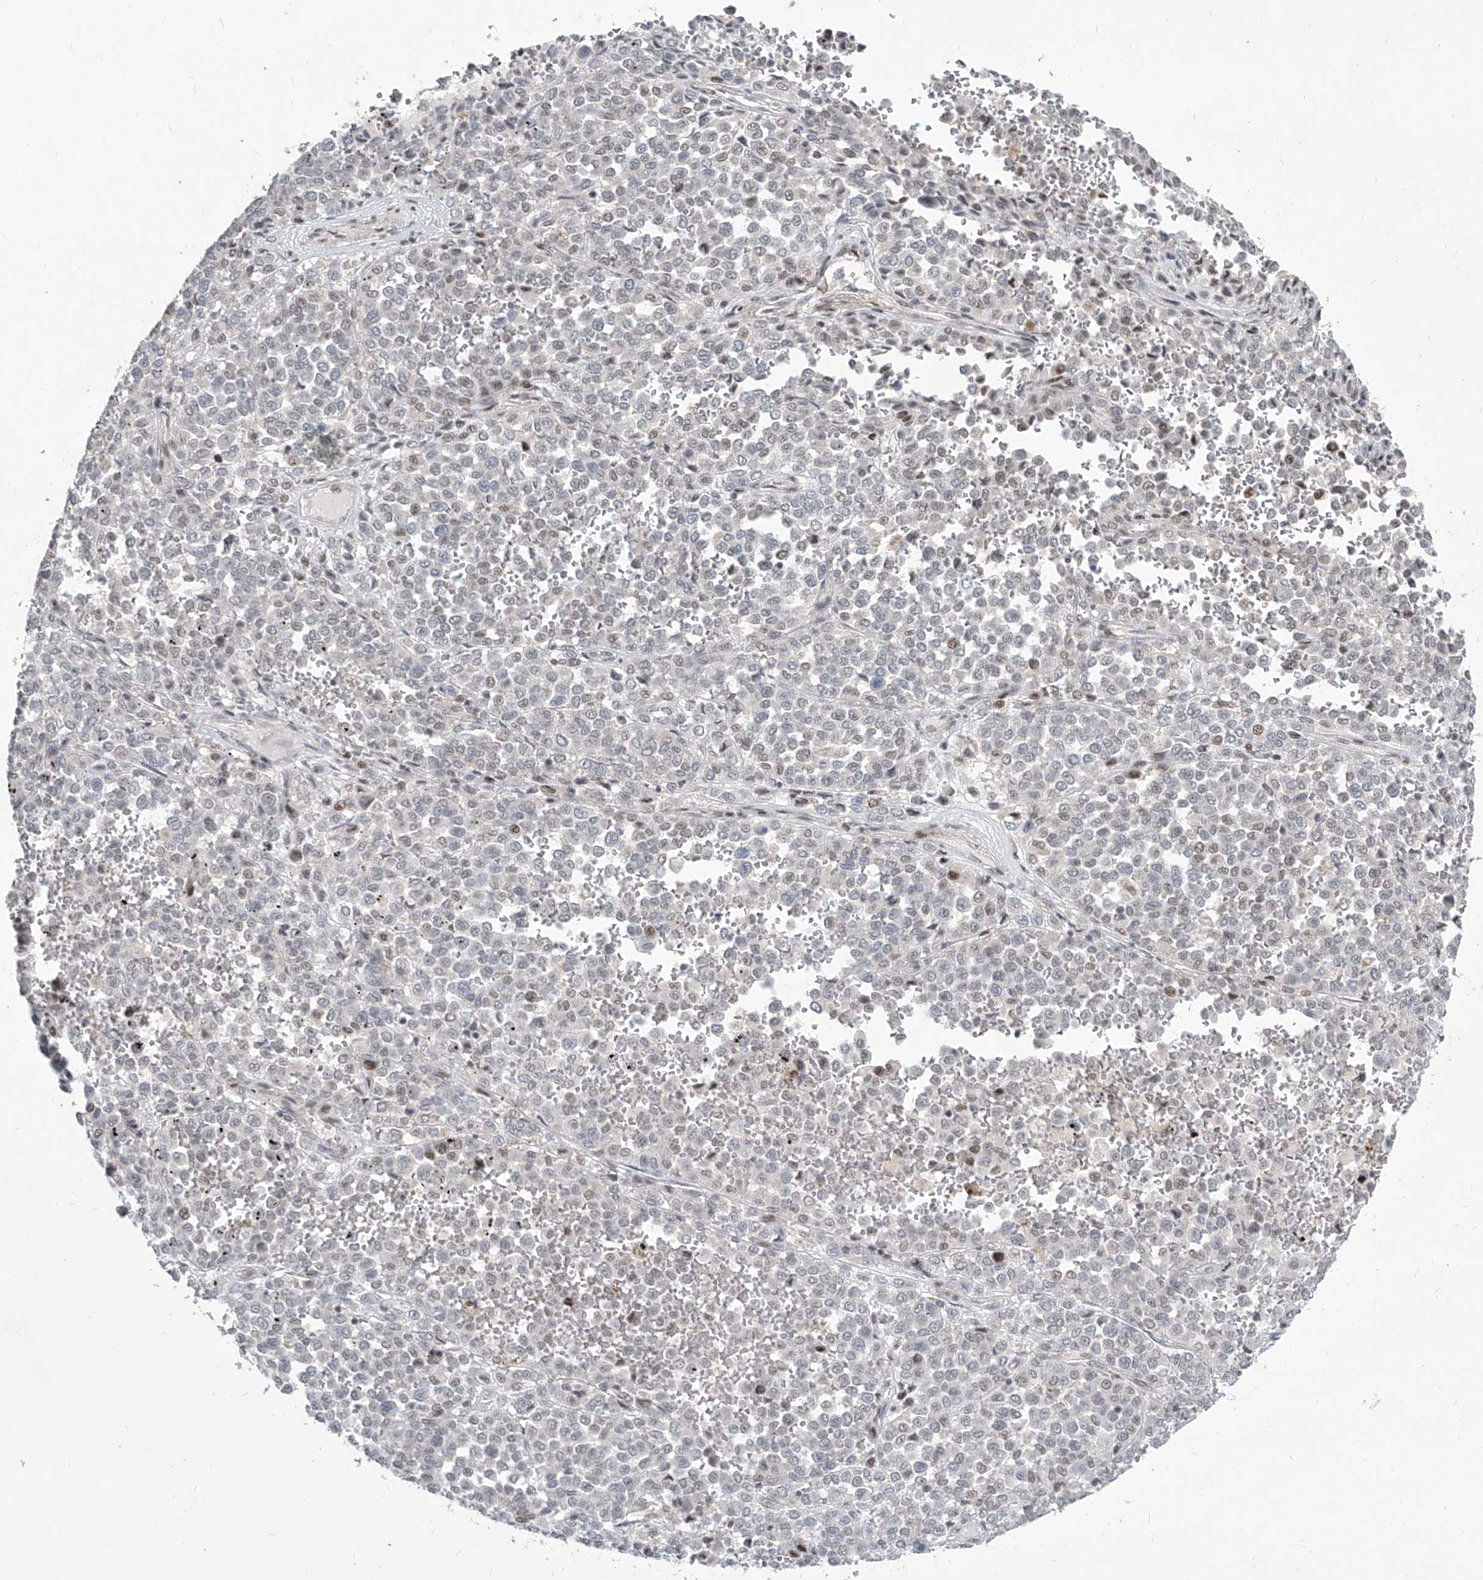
{"staining": {"intensity": "weak", "quantity": "<25%", "location": "nuclear"}, "tissue": "melanoma", "cell_type": "Tumor cells", "image_type": "cancer", "snomed": [{"axis": "morphology", "description": "Malignant melanoma, Metastatic site"}, {"axis": "topography", "description": "Pancreas"}], "caption": "The histopathology image shows no staining of tumor cells in malignant melanoma (metastatic site).", "gene": "IRF2", "patient": {"sex": "female", "age": 30}}